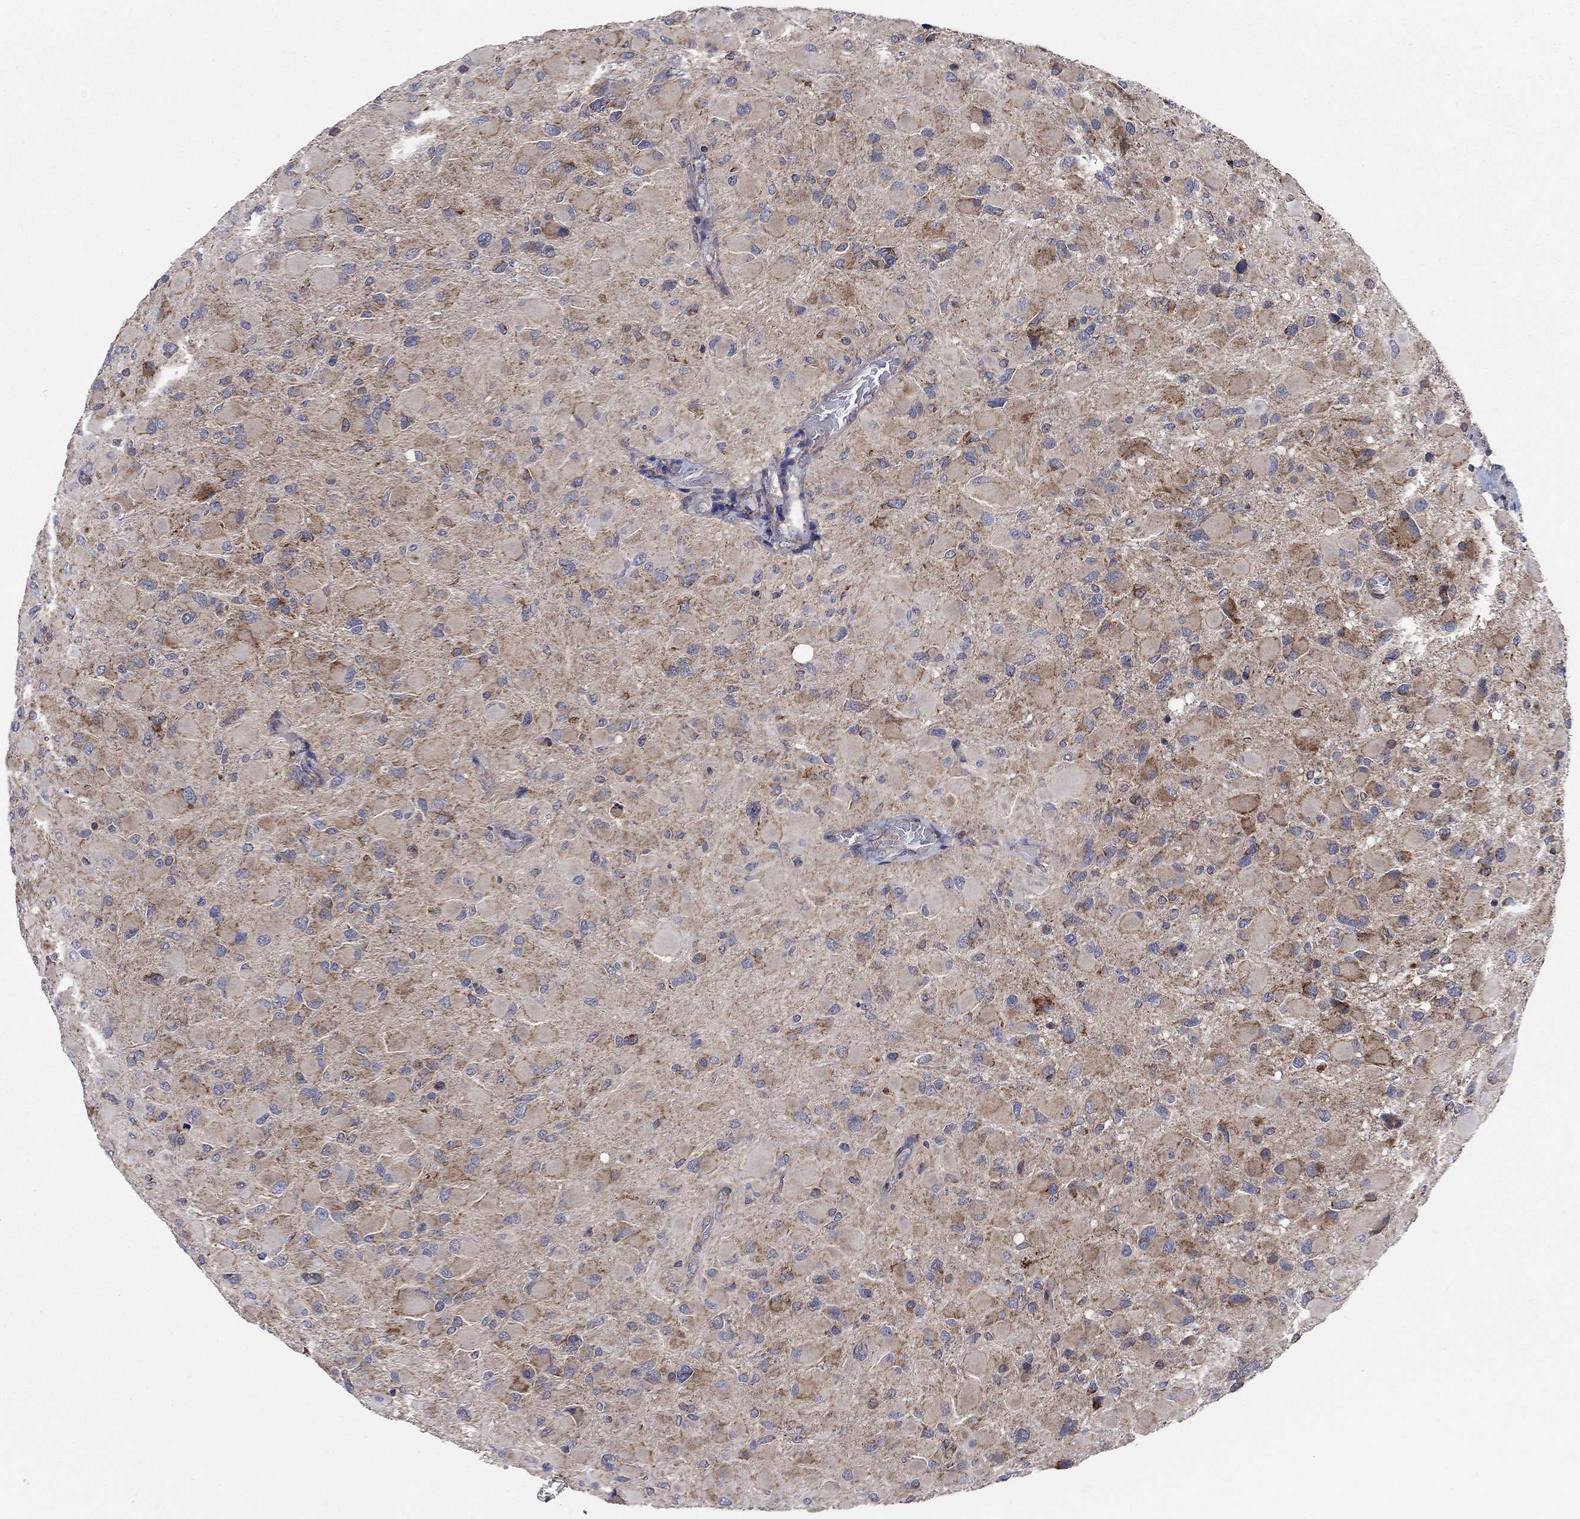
{"staining": {"intensity": "moderate", "quantity": "25%-75%", "location": "cytoplasmic/membranous"}, "tissue": "glioma", "cell_type": "Tumor cells", "image_type": "cancer", "snomed": [{"axis": "morphology", "description": "Glioma, malignant, High grade"}, {"axis": "topography", "description": "Cerebral cortex"}], "caption": "A medium amount of moderate cytoplasmic/membranous staining is identified in approximately 25%-75% of tumor cells in malignant glioma (high-grade) tissue.", "gene": "RPLP0", "patient": {"sex": "female", "age": 36}}